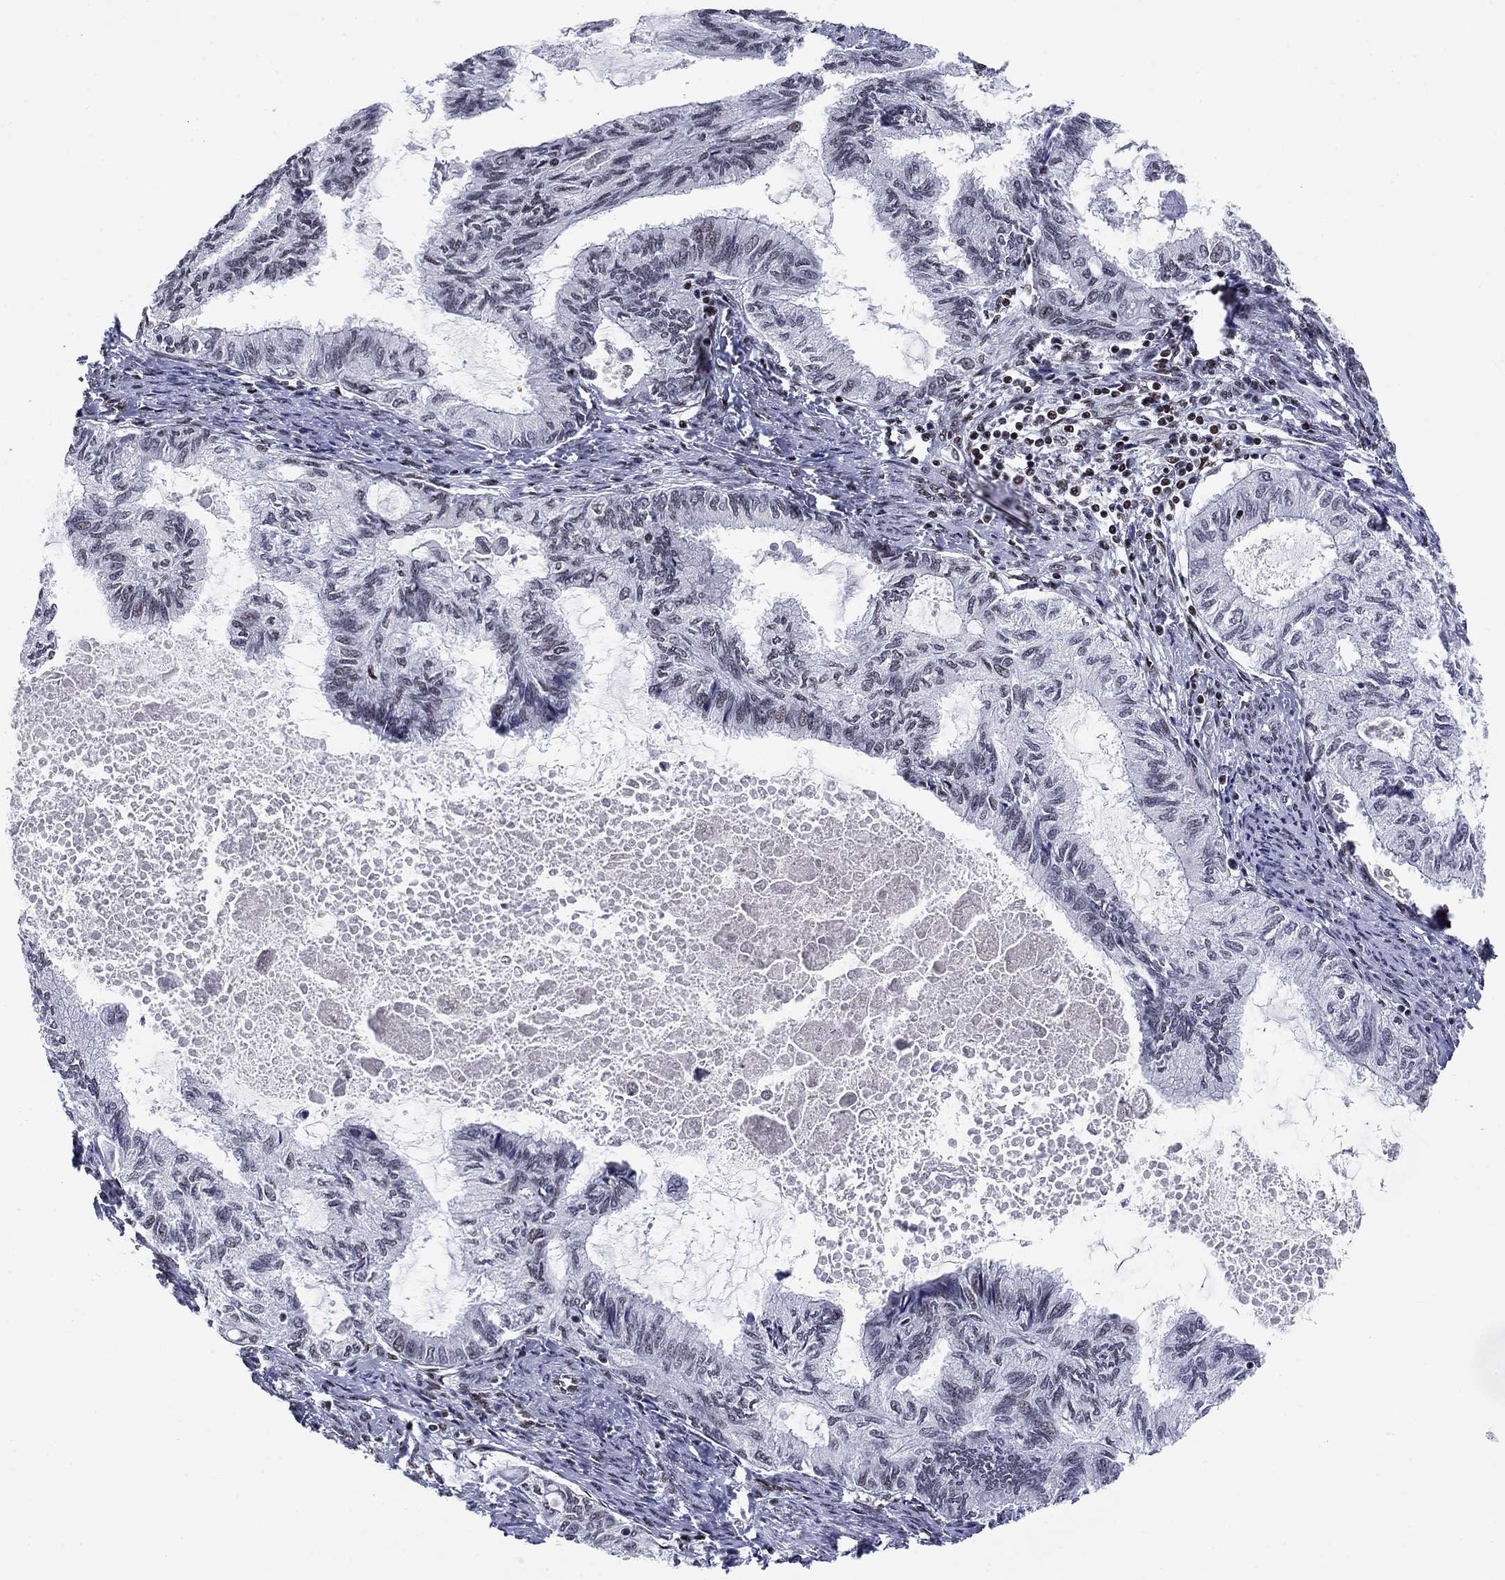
{"staining": {"intensity": "strong", "quantity": "25%-75%", "location": "nuclear"}, "tissue": "endometrial cancer", "cell_type": "Tumor cells", "image_type": "cancer", "snomed": [{"axis": "morphology", "description": "Adenocarcinoma, NOS"}, {"axis": "topography", "description": "Endometrium"}], "caption": "About 25%-75% of tumor cells in adenocarcinoma (endometrial) display strong nuclear protein expression as visualized by brown immunohistochemical staining.", "gene": "RPRD1B", "patient": {"sex": "female", "age": 86}}